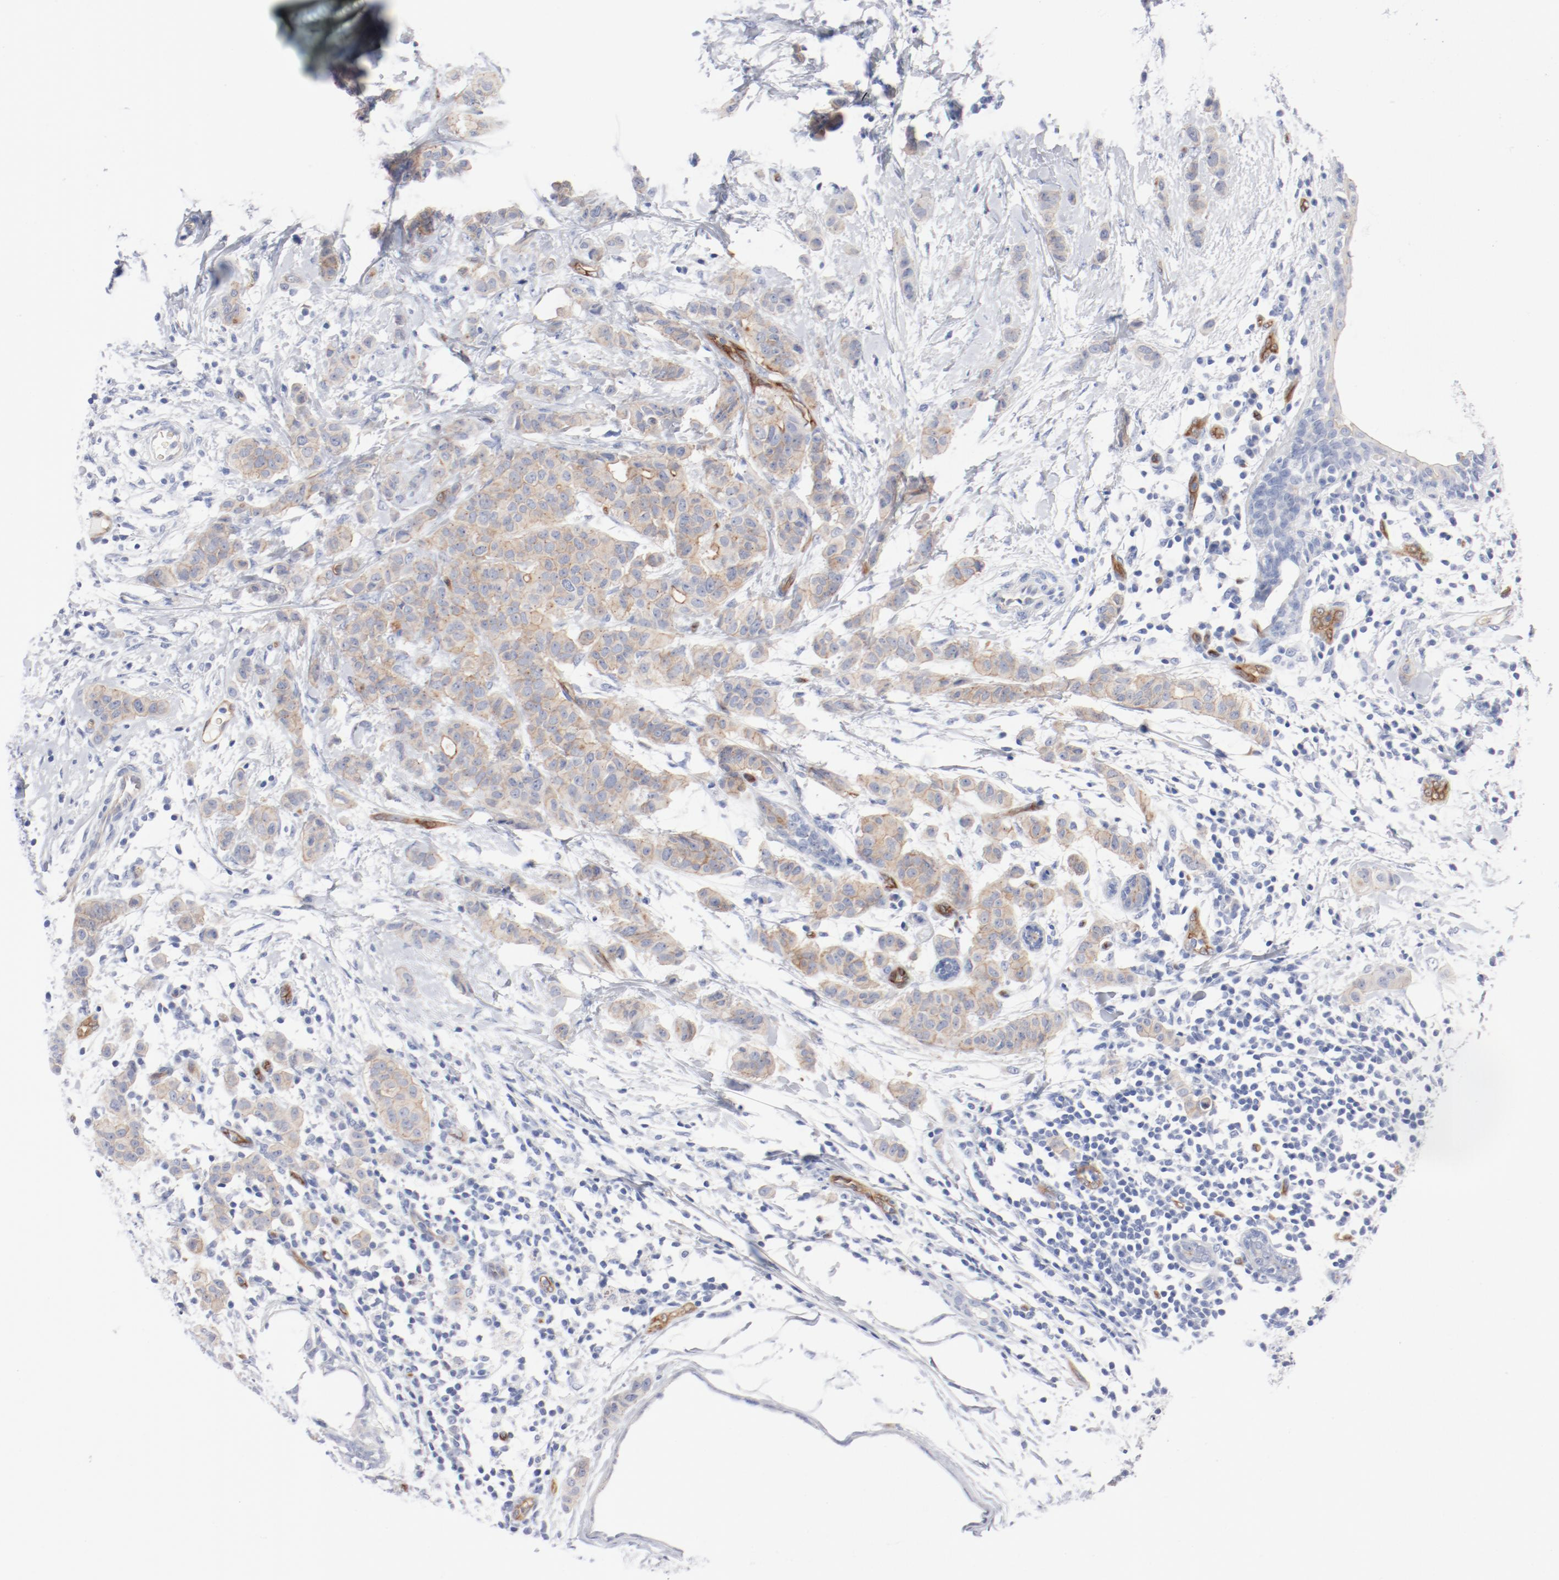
{"staining": {"intensity": "moderate", "quantity": ">75%", "location": "cytoplasmic/membranous"}, "tissue": "breast cancer", "cell_type": "Tumor cells", "image_type": "cancer", "snomed": [{"axis": "morphology", "description": "Duct carcinoma"}, {"axis": "topography", "description": "Breast"}], "caption": "A brown stain shows moderate cytoplasmic/membranous positivity of a protein in invasive ductal carcinoma (breast) tumor cells.", "gene": "SHANK3", "patient": {"sex": "female", "age": 40}}